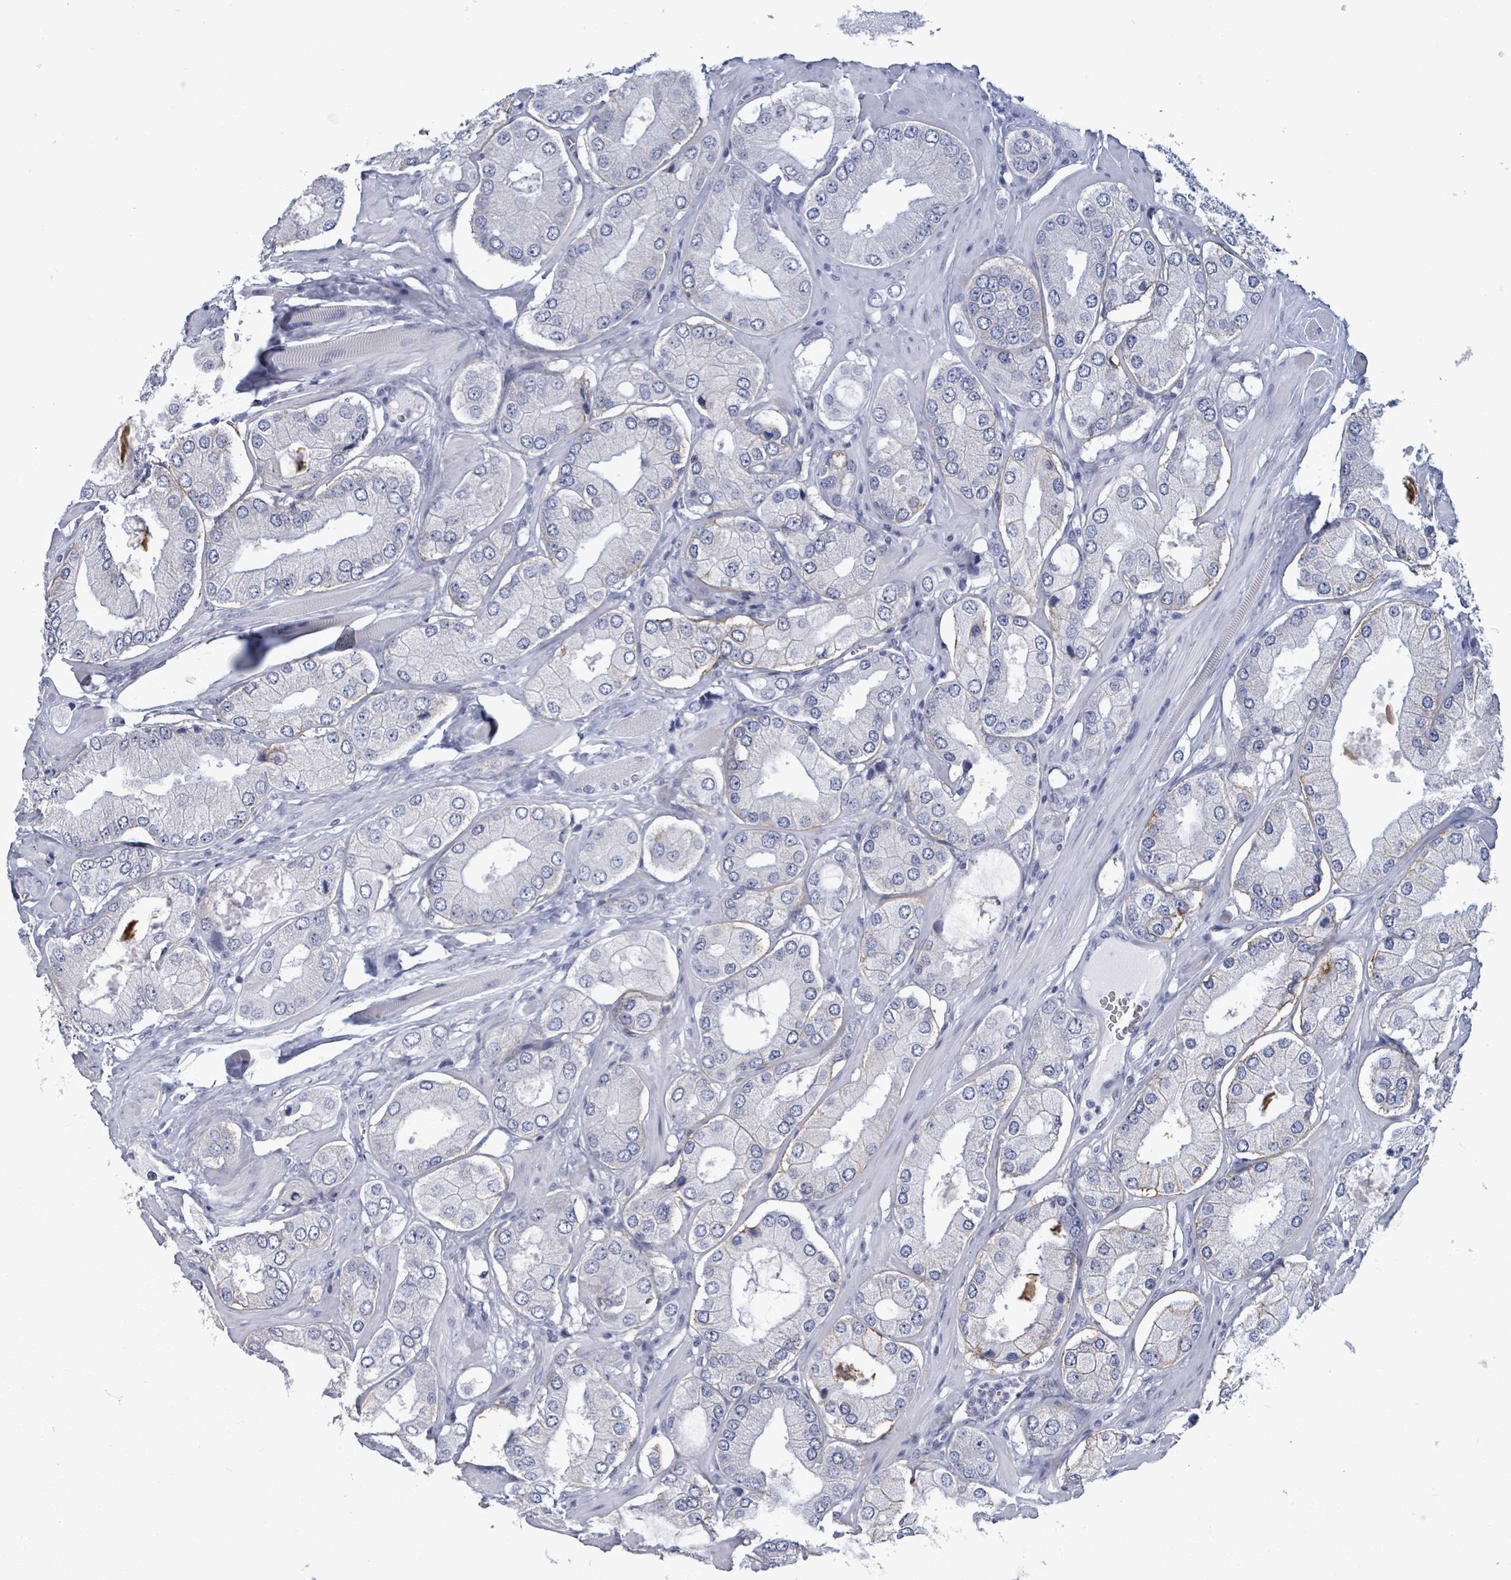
{"staining": {"intensity": "negative", "quantity": "none", "location": "none"}, "tissue": "prostate cancer", "cell_type": "Tumor cells", "image_type": "cancer", "snomed": [{"axis": "morphology", "description": "Adenocarcinoma, Low grade"}, {"axis": "topography", "description": "Prostate"}], "caption": "Low-grade adenocarcinoma (prostate) was stained to show a protein in brown. There is no significant positivity in tumor cells.", "gene": "BSG", "patient": {"sex": "male", "age": 42}}